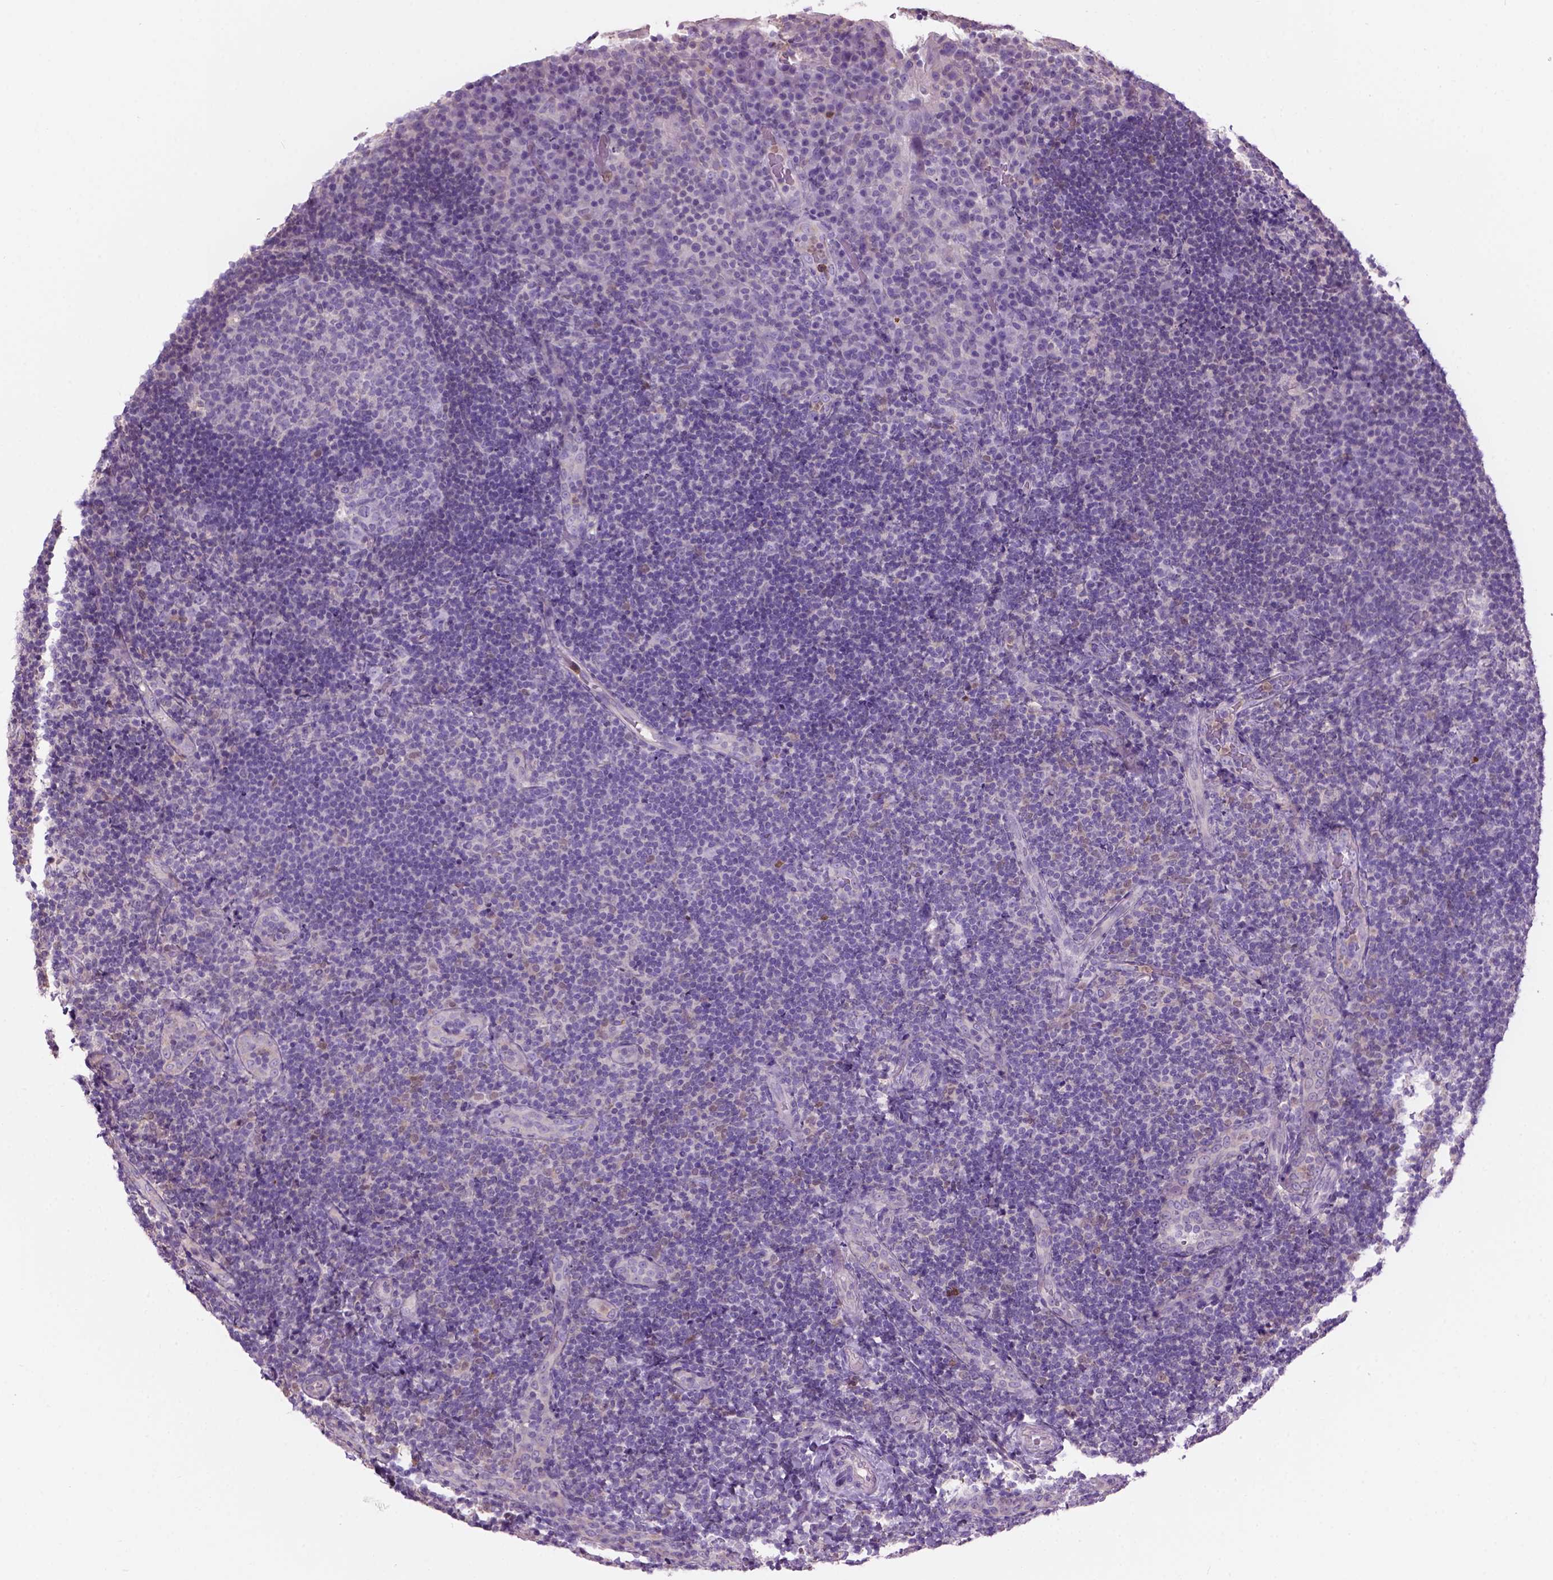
{"staining": {"intensity": "negative", "quantity": "none", "location": "none"}, "tissue": "tonsil", "cell_type": "Germinal center cells", "image_type": "normal", "snomed": [{"axis": "morphology", "description": "Normal tissue, NOS"}, {"axis": "topography", "description": "Tonsil"}], "caption": "Human tonsil stained for a protein using immunohistochemistry demonstrates no expression in germinal center cells.", "gene": "CD84", "patient": {"sex": "male", "age": 17}}